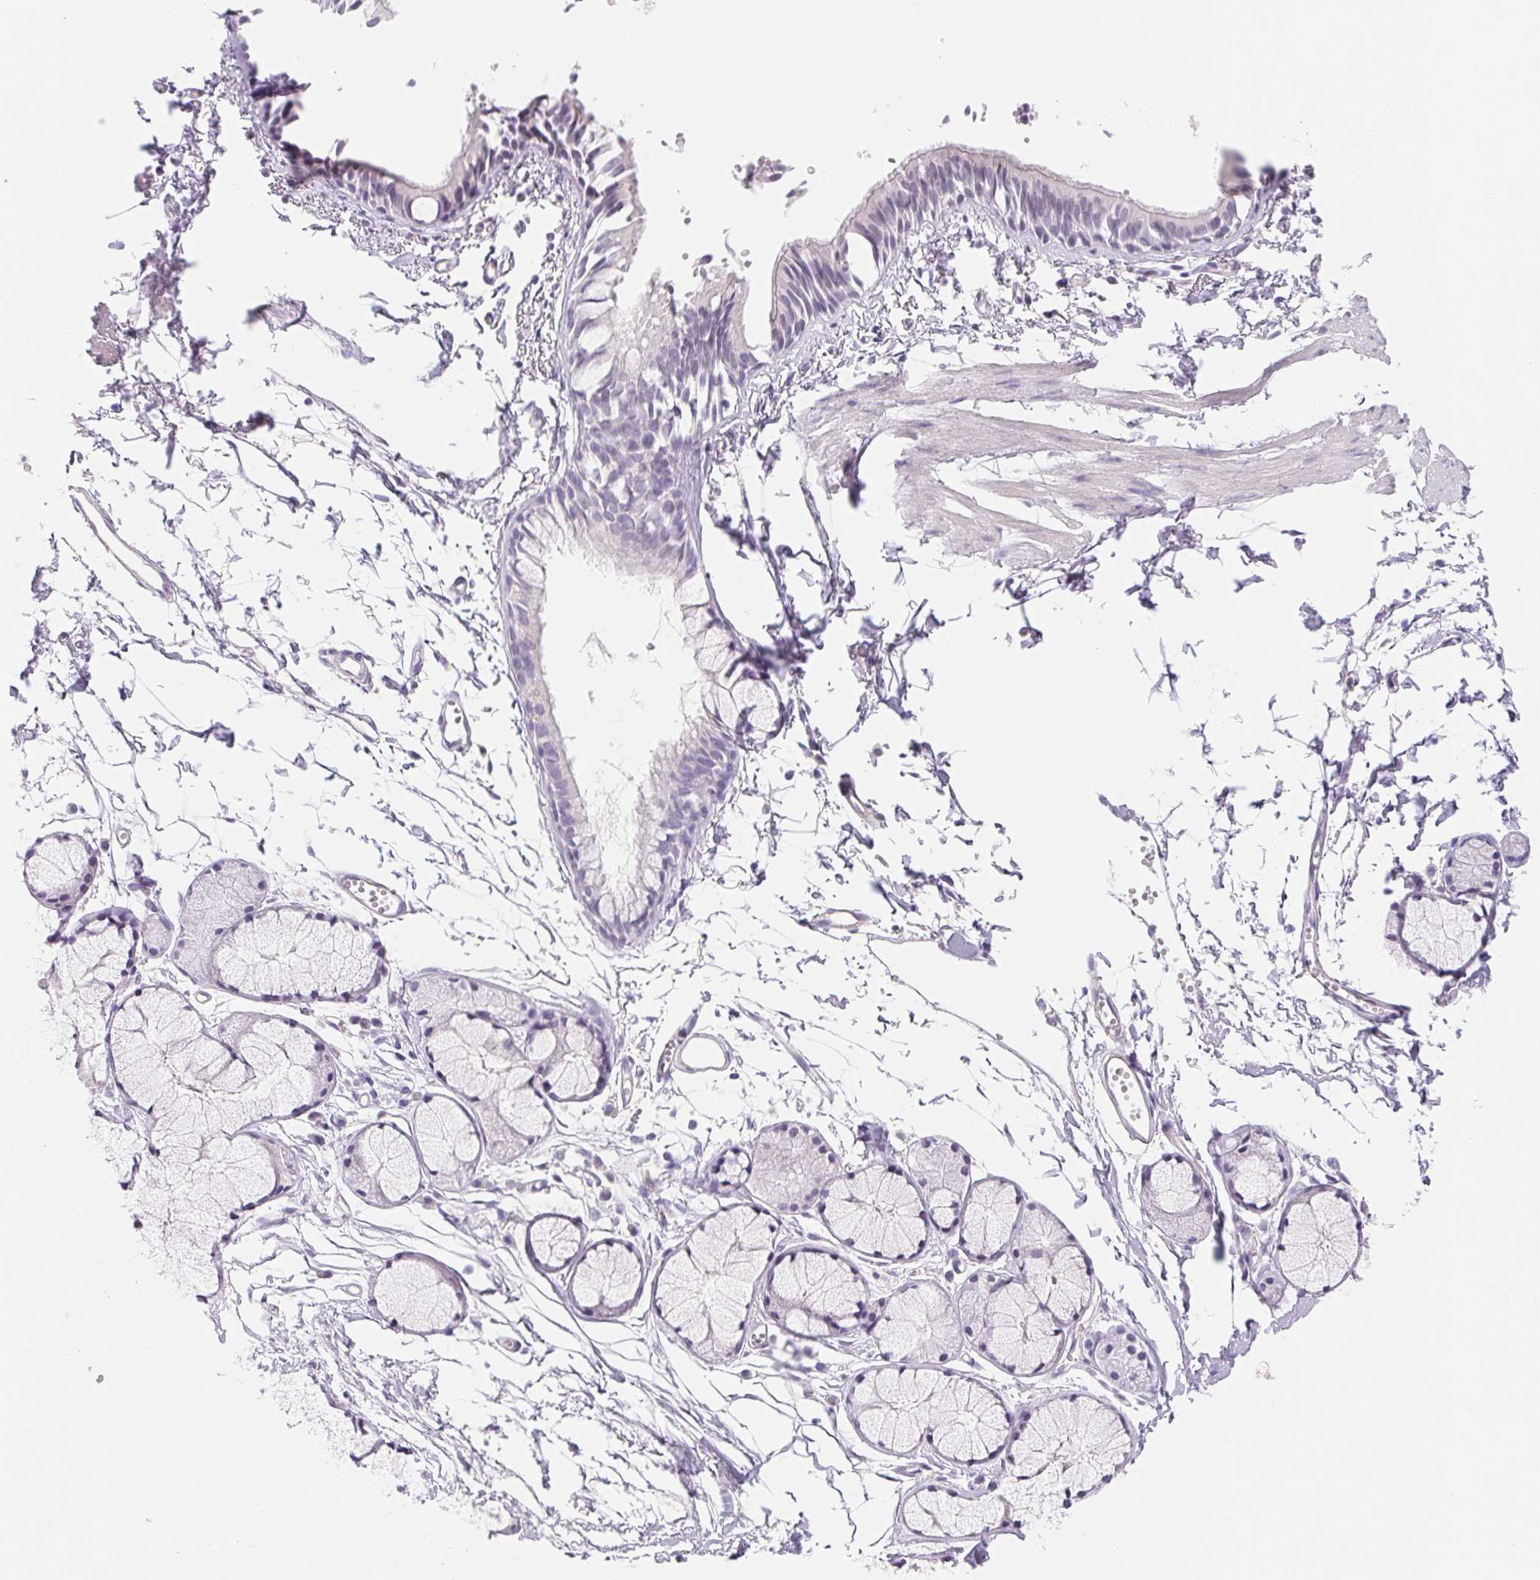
{"staining": {"intensity": "negative", "quantity": "none", "location": "none"}, "tissue": "bronchus", "cell_type": "Respiratory epithelial cells", "image_type": "normal", "snomed": [{"axis": "morphology", "description": "Normal tissue, NOS"}, {"axis": "topography", "description": "Bronchus"}], "caption": "DAB (3,3'-diaminobenzidine) immunohistochemical staining of unremarkable bronchus shows no significant positivity in respiratory epithelial cells.", "gene": "CTNND2", "patient": {"sex": "female", "age": 59}}